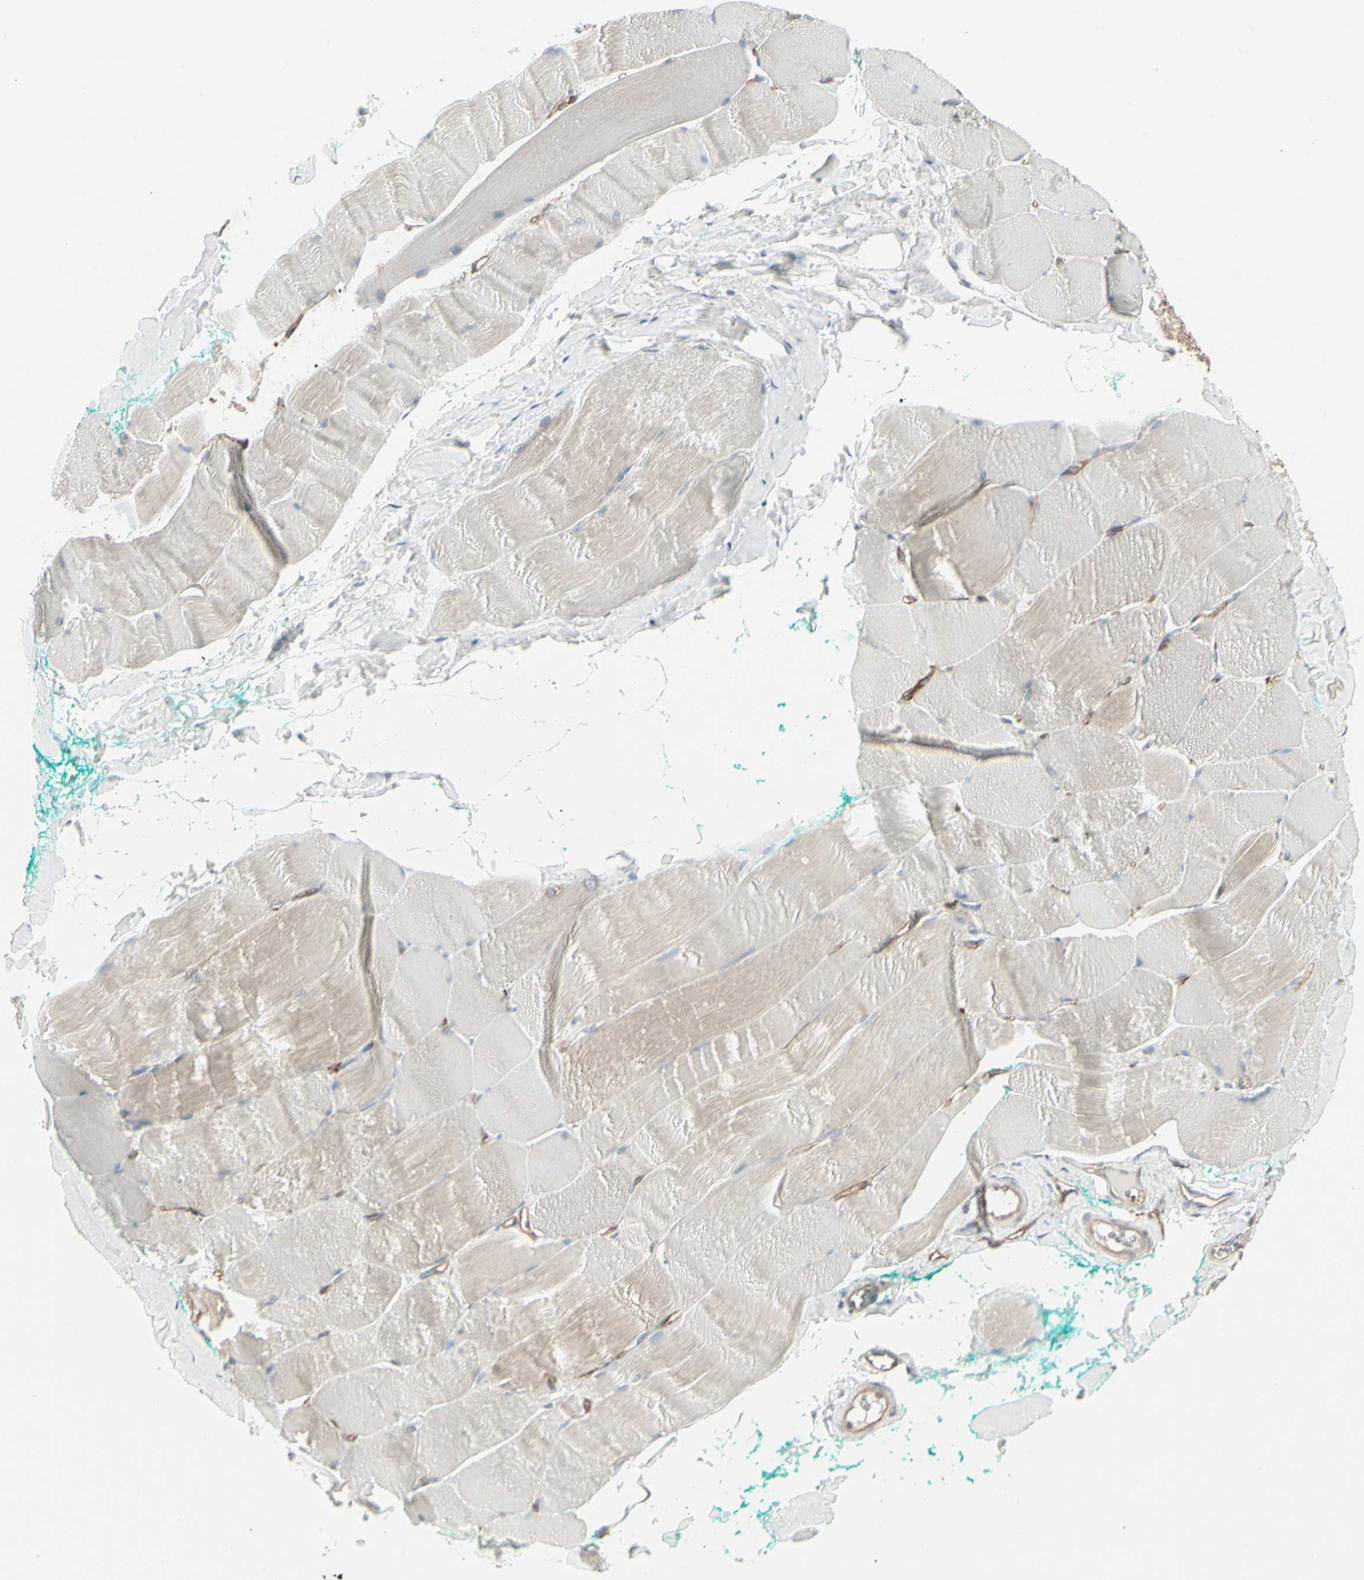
{"staining": {"intensity": "weak", "quantity": "<25%", "location": "cytoplasmic/membranous"}, "tissue": "skeletal muscle", "cell_type": "Myocytes", "image_type": "normal", "snomed": [{"axis": "morphology", "description": "Normal tissue, NOS"}, {"axis": "morphology", "description": "Squamous cell carcinoma, NOS"}, {"axis": "topography", "description": "Skeletal muscle"}], "caption": "Immunohistochemistry (IHC) of normal skeletal muscle demonstrates no staining in myocytes.", "gene": "ATP6V1B2", "patient": {"sex": "male", "age": 51}}